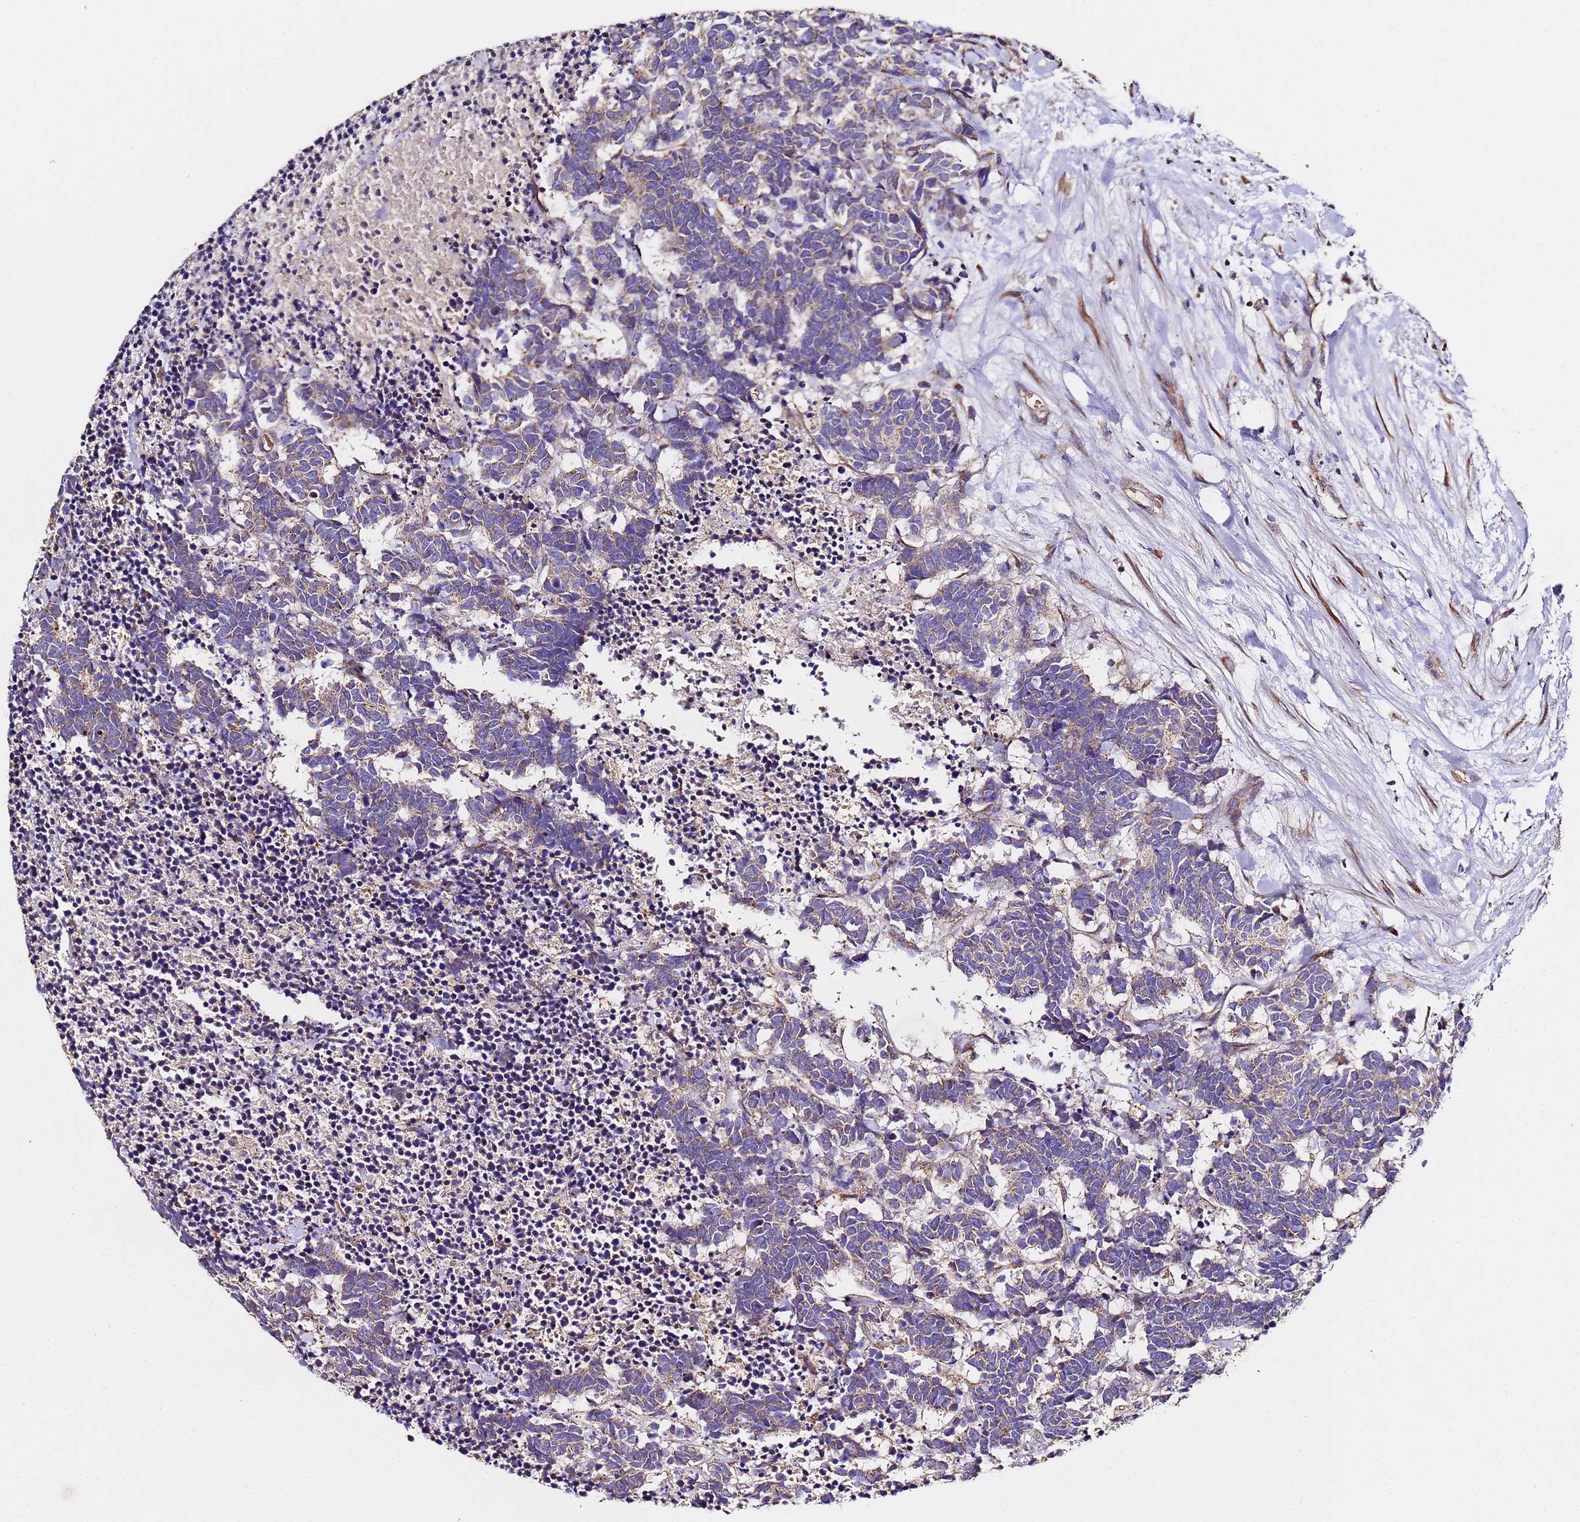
{"staining": {"intensity": "moderate", "quantity": "<25%", "location": "cytoplasmic/membranous"}, "tissue": "carcinoid", "cell_type": "Tumor cells", "image_type": "cancer", "snomed": [{"axis": "morphology", "description": "Carcinoma, NOS"}, {"axis": "morphology", "description": "Carcinoid, malignant, NOS"}, {"axis": "topography", "description": "Urinary bladder"}], "caption": "Immunohistochemical staining of human carcinoid shows moderate cytoplasmic/membranous protein expression in about <25% of tumor cells.", "gene": "LRRIQ1", "patient": {"sex": "male", "age": 57}}